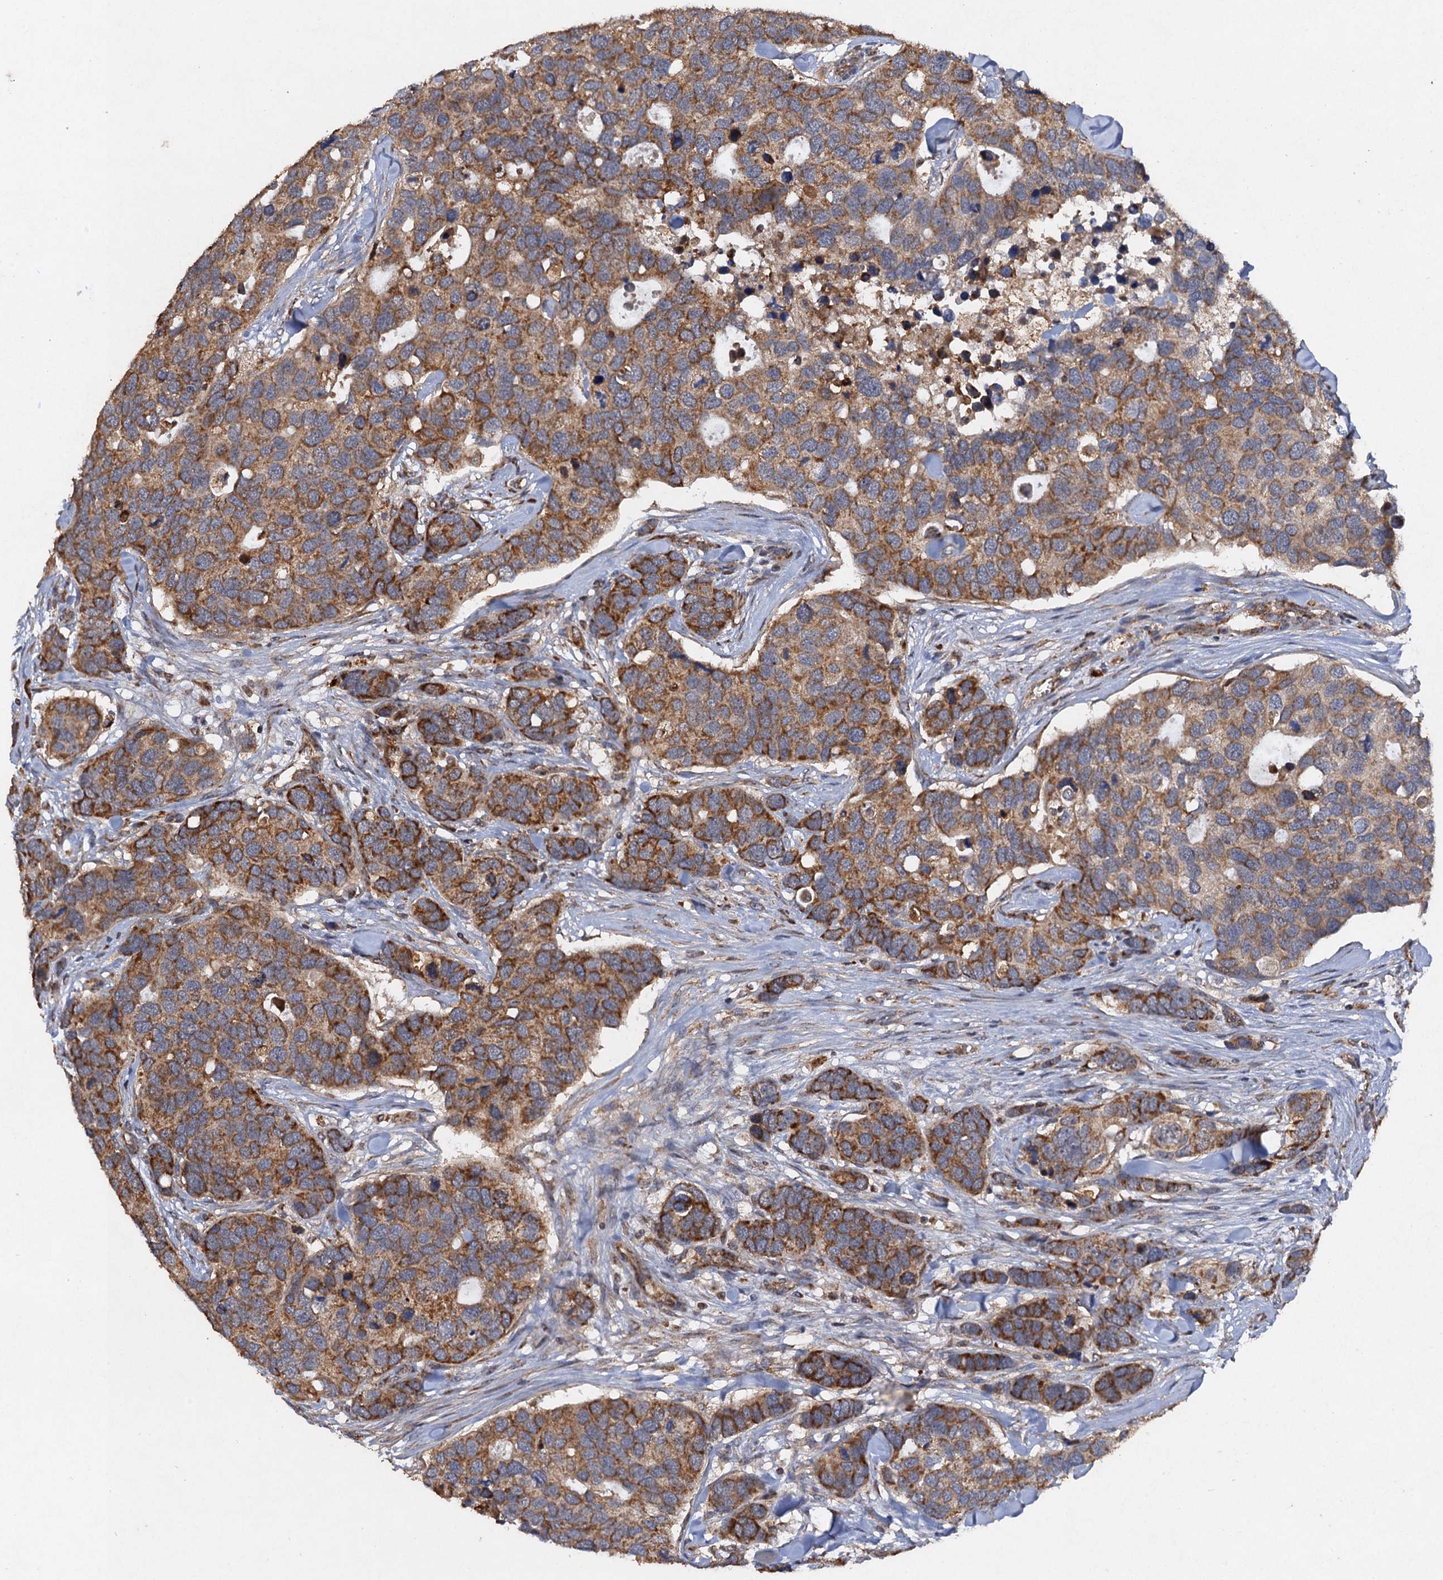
{"staining": {"intensity": "moderate", "quantity": ">75%", "location": "cytoplasmic/membranous"}, "tissue": "breast cancer", "cell_type": "Tumor cells", "image_type": "cancer", "snomed": [{"axis": "morphology", "description": "Duct carcinoma"}, {"axis": "topography", "description": "Breast"}], "caption": "The photomicrograph reveals a brown stain indicating the presence of a protein in the cytoplasmic/membranous of tumor cells in infiltrating ductal carcinoma (breast).", "gene": "NDUFA13", "patient": {"sex": "female", "age": 83}}